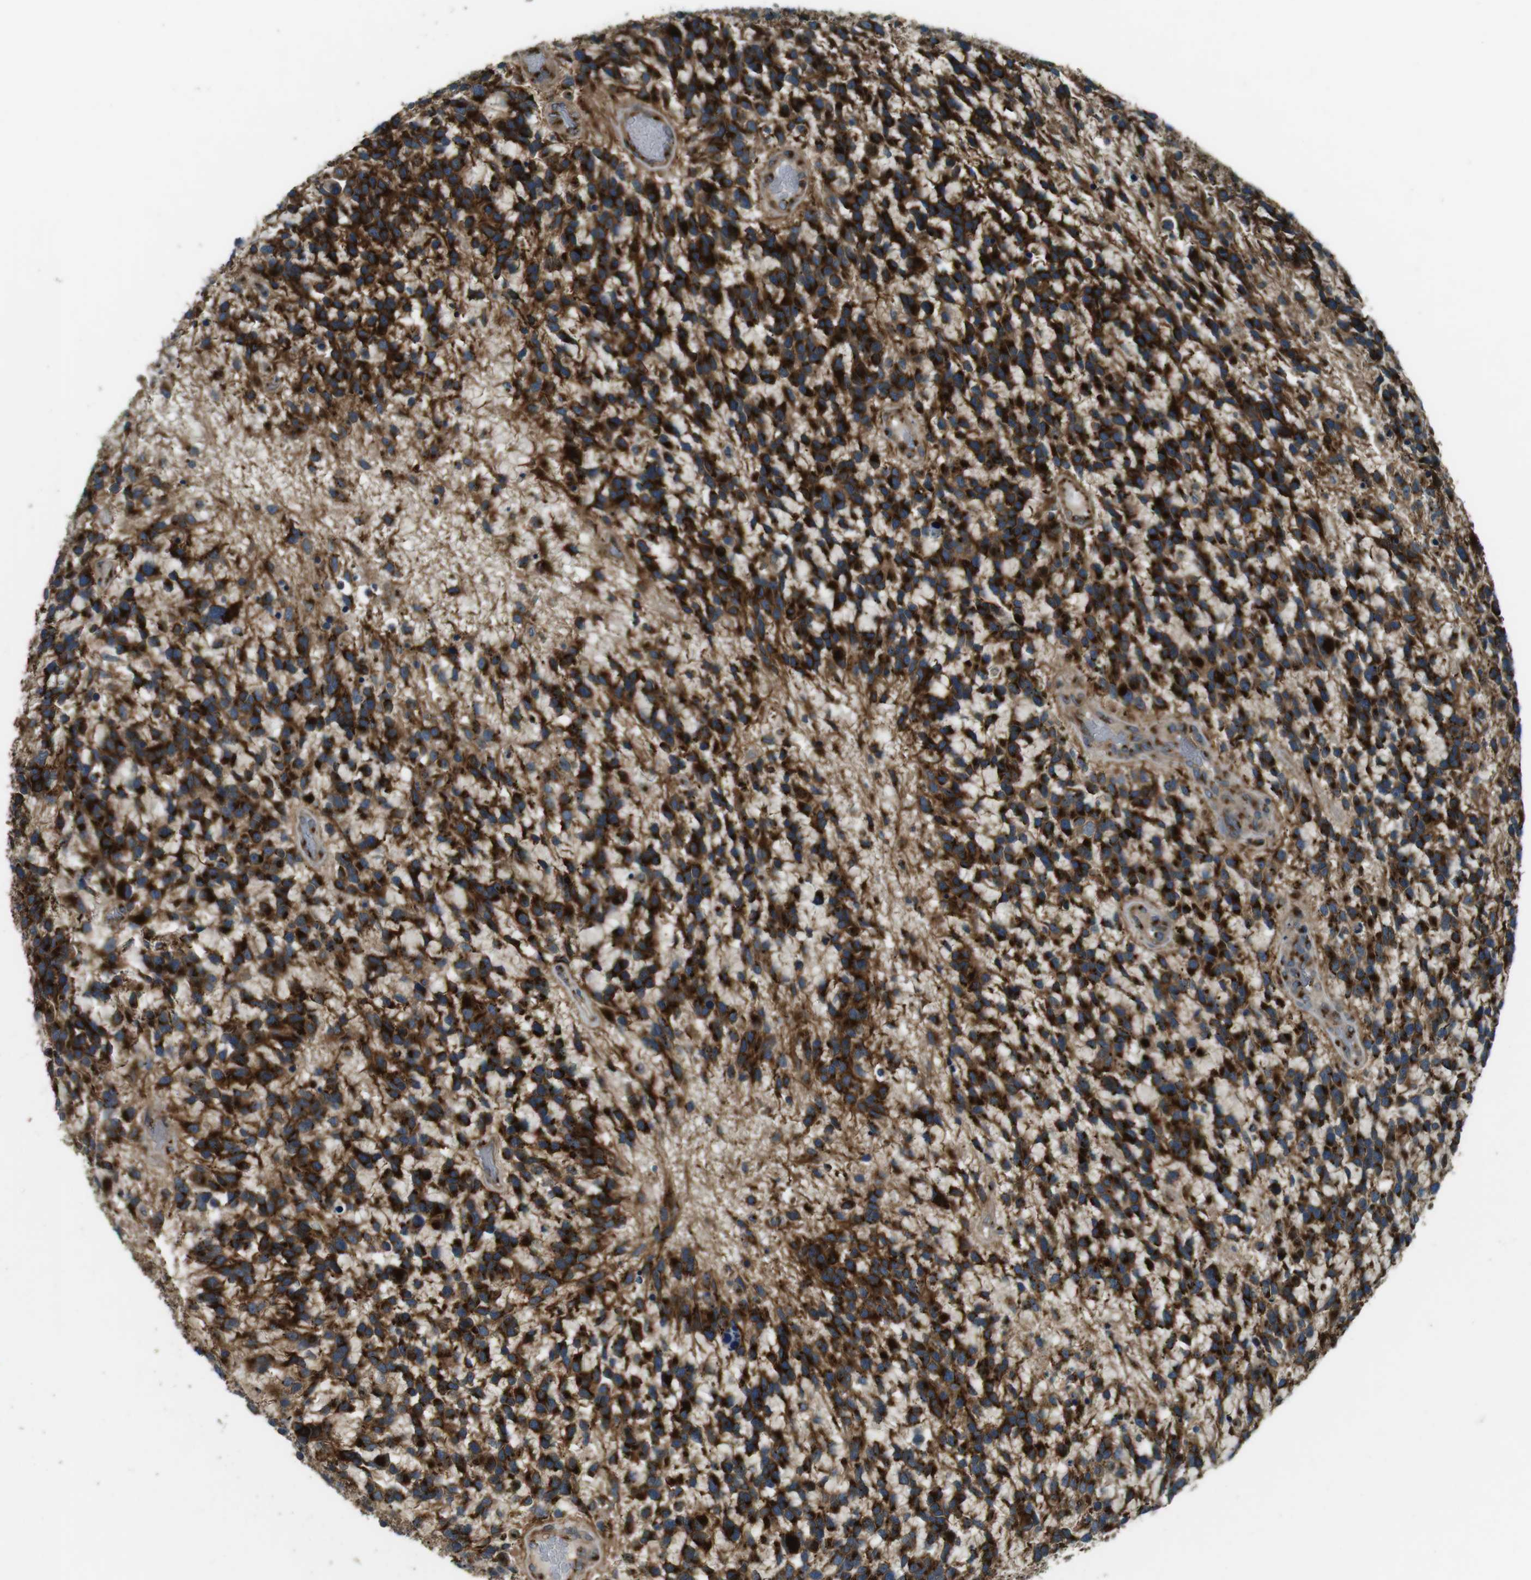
{"staining": {"intensity": "strong", "quantity": ">75%", "location": "cytoplasmic/membranous"}, "tissue": "glioma", "cell_type": "Tumor cells", "image_type": "cancer", "snomed": [{"axis": "morphology", "description": "Glioma, malignant, High grade"}, {"axis": "topography", "description": "Brain"}], "caption": "High-grade glioma (malignant) stained with a brown dye exhibits strong cytoplasmic/membranous positive expression in approximately >75% of tumor cells.", "gene": "TMEM115", "patient": {"sex": "female", "age": 58}}